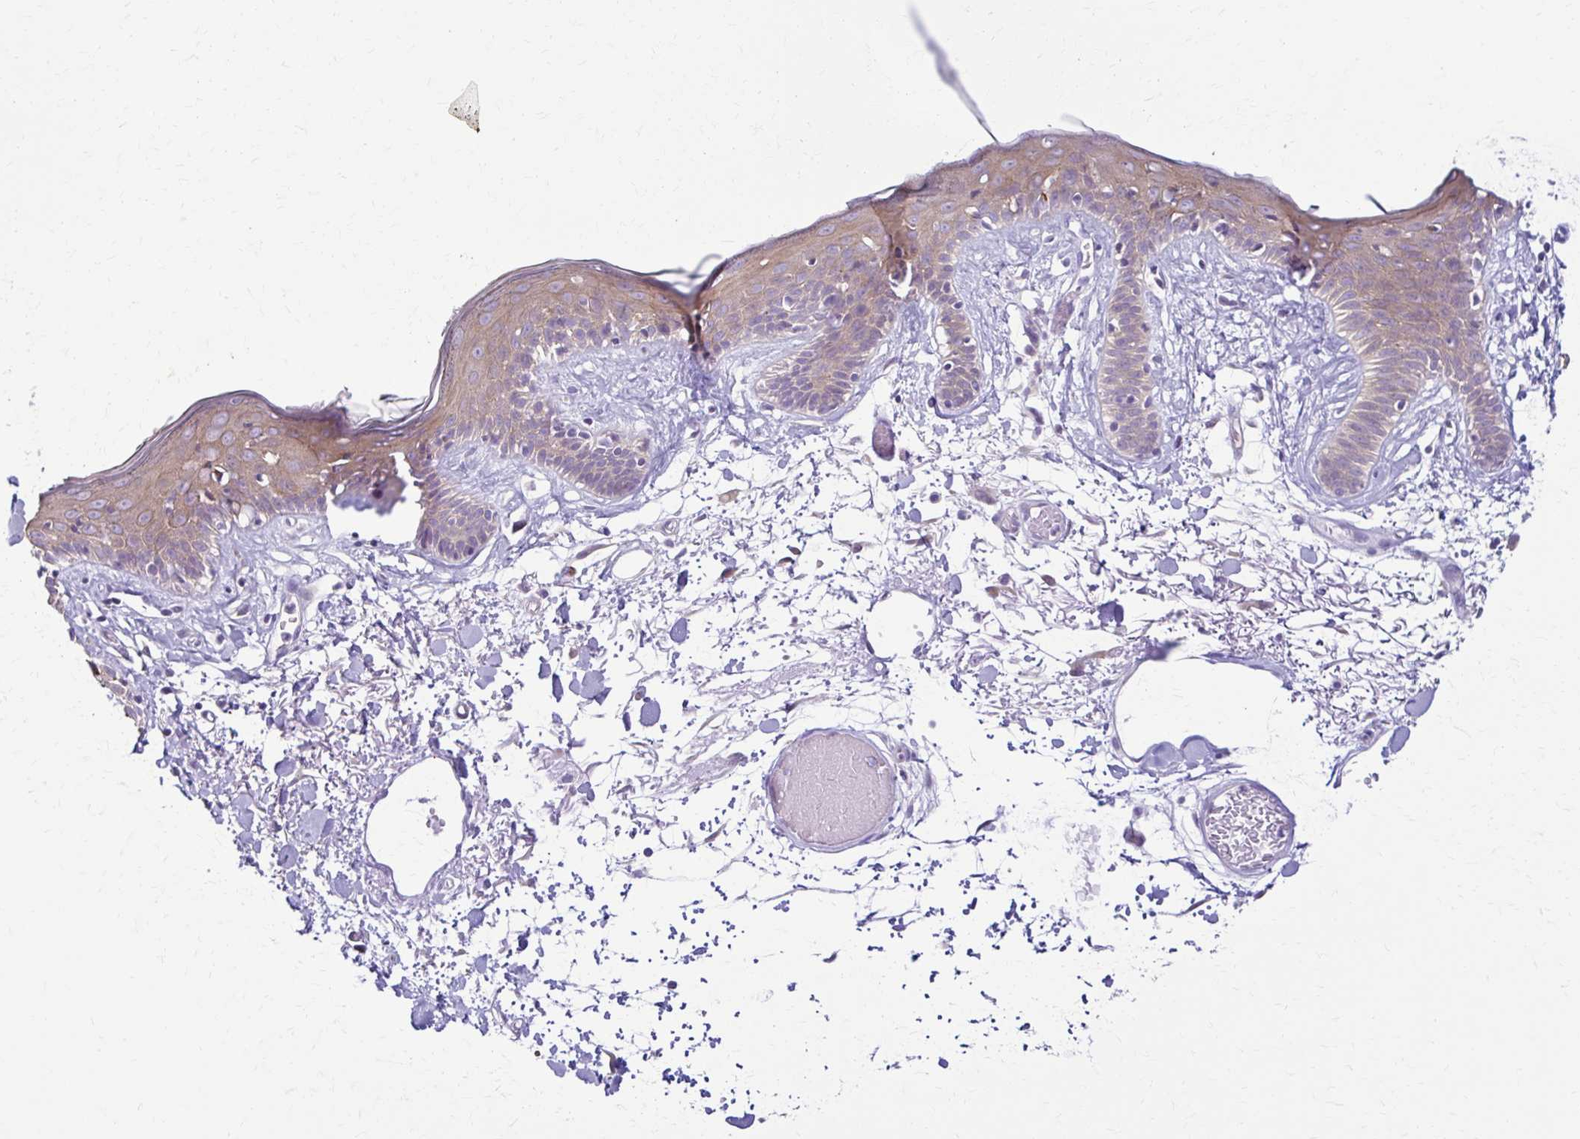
{"staining": {"intensity": "weak", "quantity": ">75%", "location": "cytoplasmic/membranous"}, "tissue": "skin", "cell_type": "Fibroblasts", "image_type": "normal", "snomed": [{"axis": "morphology", "description": "Normal tissue, NOS"}, {"axis": "topography", "description": "Skin"}], "caption": "Fibroblasts display low levels of weak cytoplasmic/membranous staining in about >75% of cells in unremarkable human skin.", "gene": "DSP", "patient": {"sex": "male", "age": 79}}